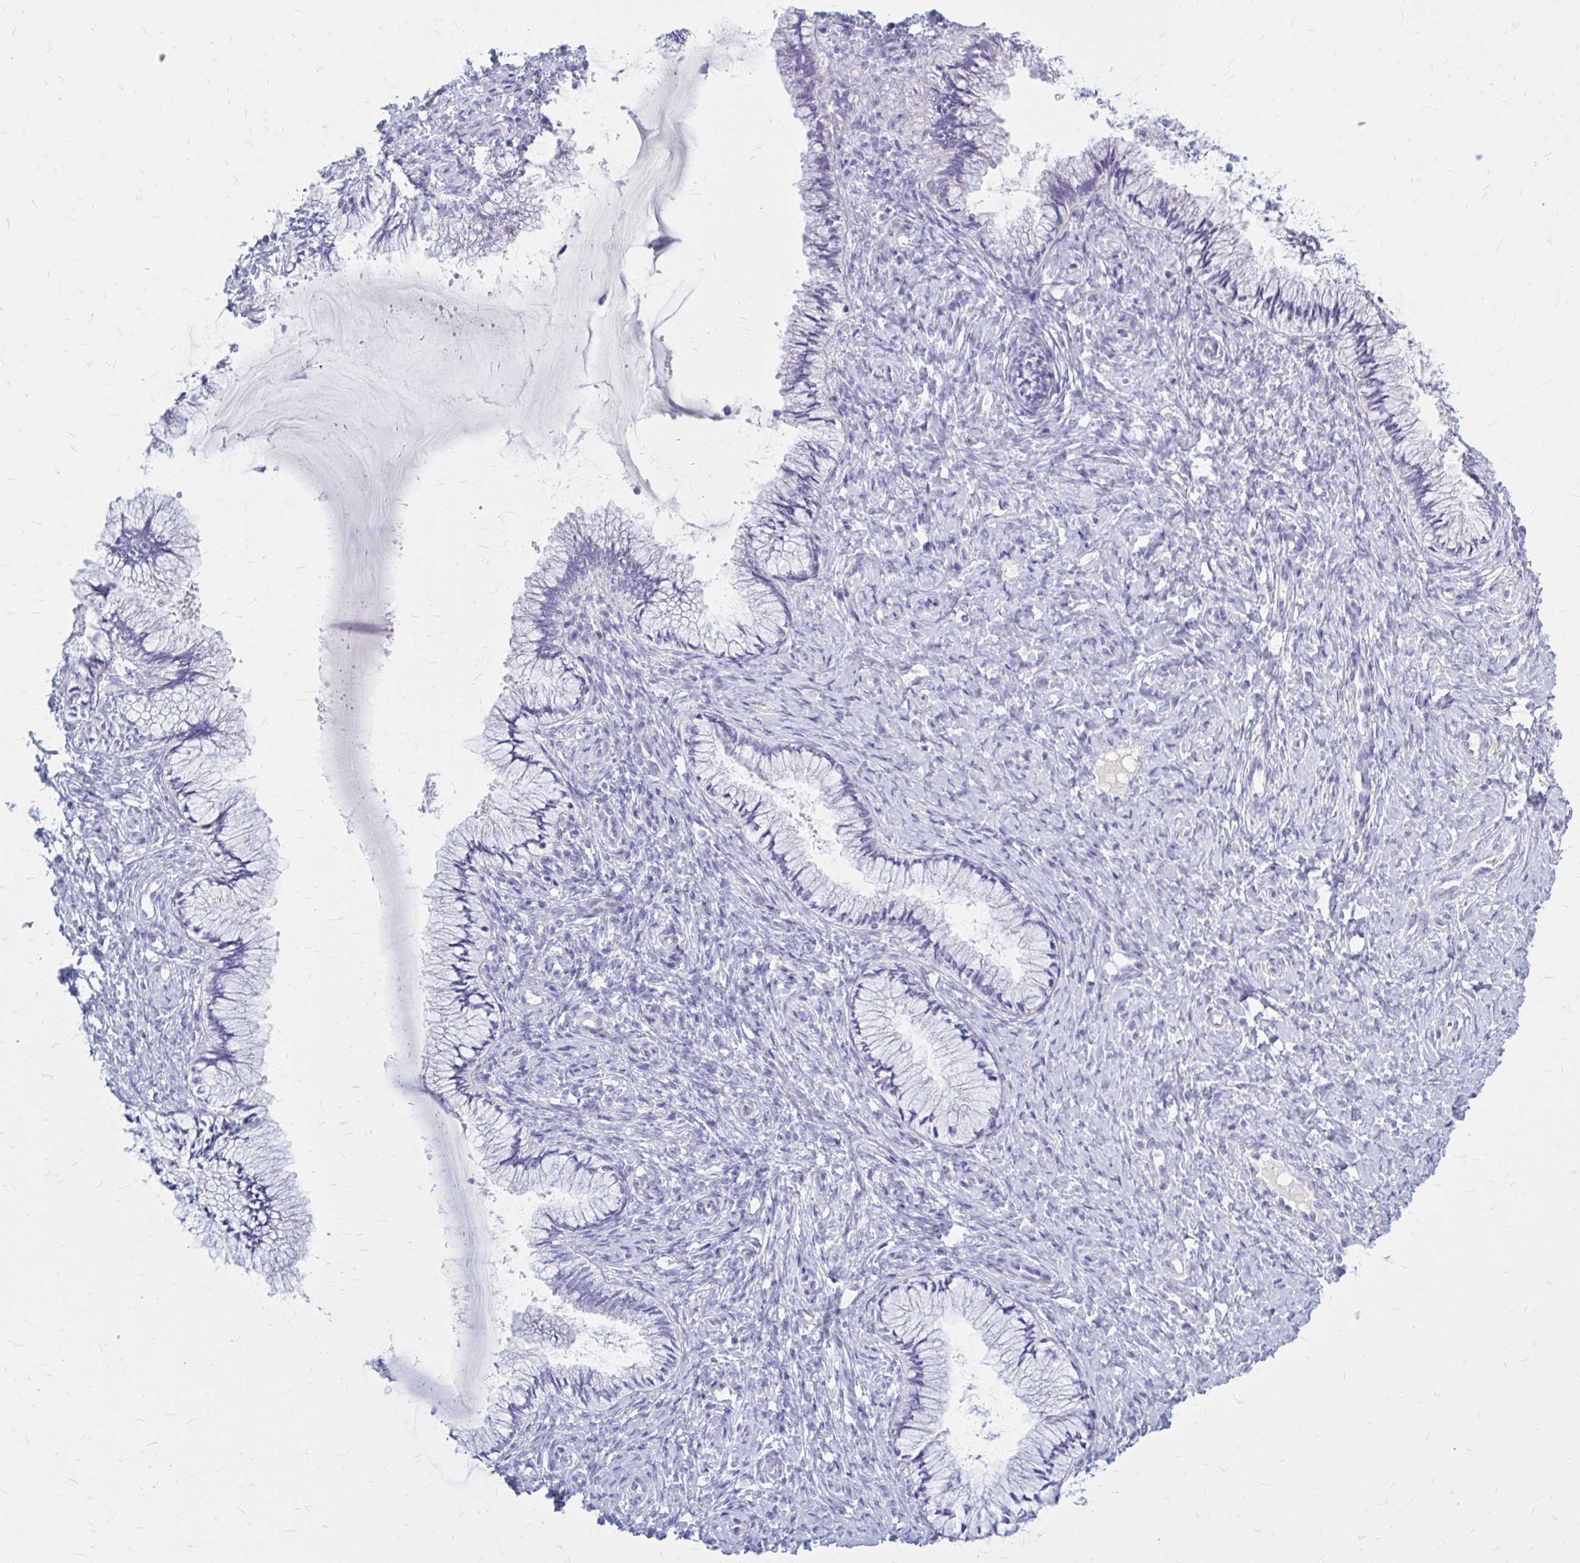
{"staining": {"intensity": "negative", "quantity": "none", "location": "none"}, "tissue": "cervix", "cell_type": "Glandular cells", "image_type": "normal", "snomed": [{"axis": "morphology", "description": "Normal tissue, NOS"}, {"axis": "topography", "description": "Cervix"}], "caption": "Unremarkable cervix was stained to show a protein in brown. There is no significant expression in glandular cells. Nuclei are stained in blue.", "gene": "KLHDC7A", "patient": {"sex": "female", "age": 37}}